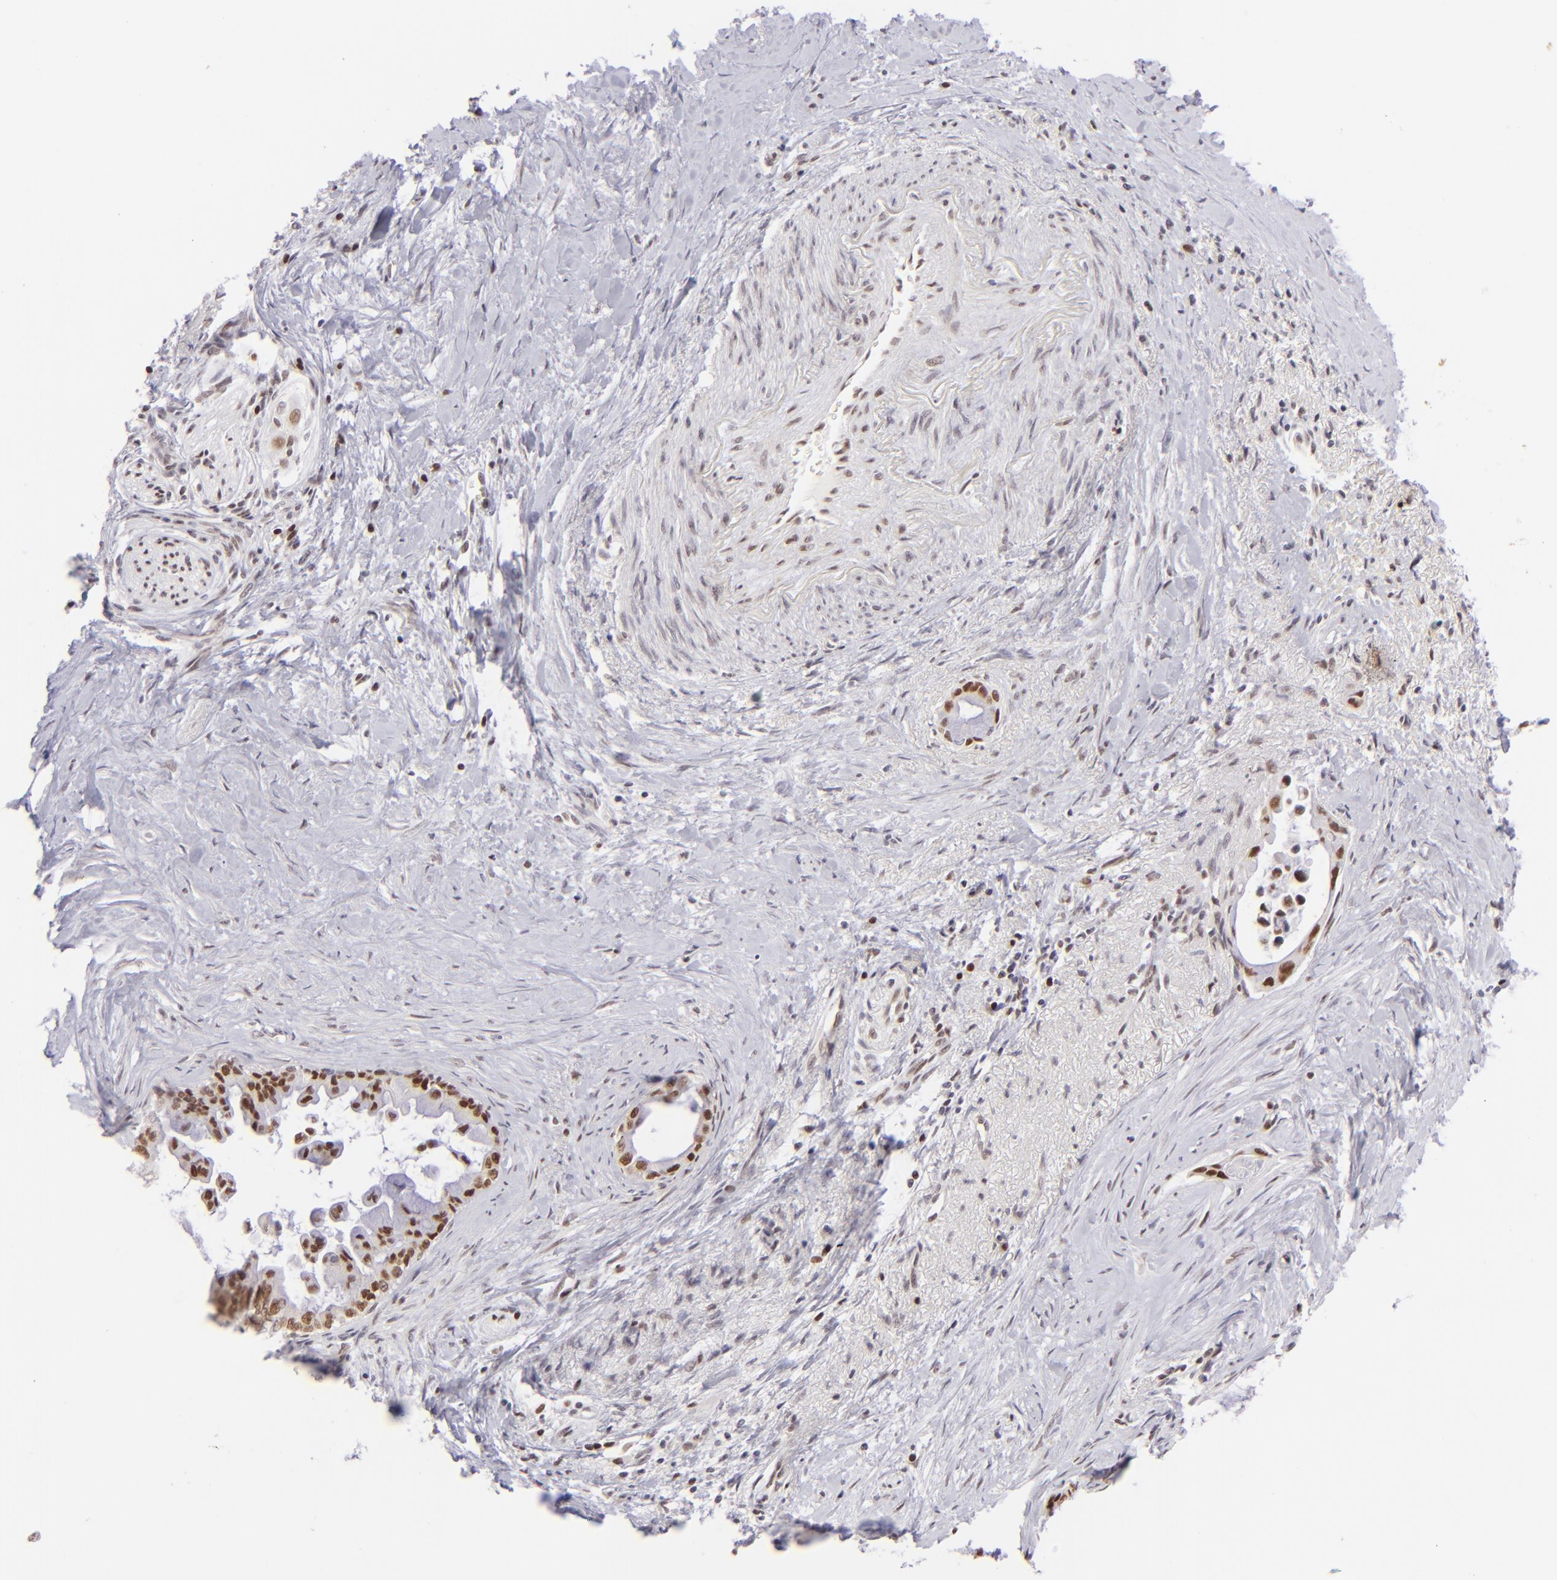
{"staining": {"intensity": "moderate", "quantity": "25%-75%", "location": "nuclear"}, "tissue": "pancreatic cancer", "cell_type": "Tumor cells", "image_type": "cancer", "snomed": [{"axis": "morphology", "description": "Adenocarcinoma, NOS"}, {"axis": "topography", "description": "Pancreas"}], "caption": "Pancreatic cancer (adenocarcinoma) stained for a protein displays moderate nuclear positivity in tumor cells. (brown staining indicates protein expression, while blue staining denotes nuclei).", "gene": "POU2F1", "patient": {"sex": "male", "age": 59}}